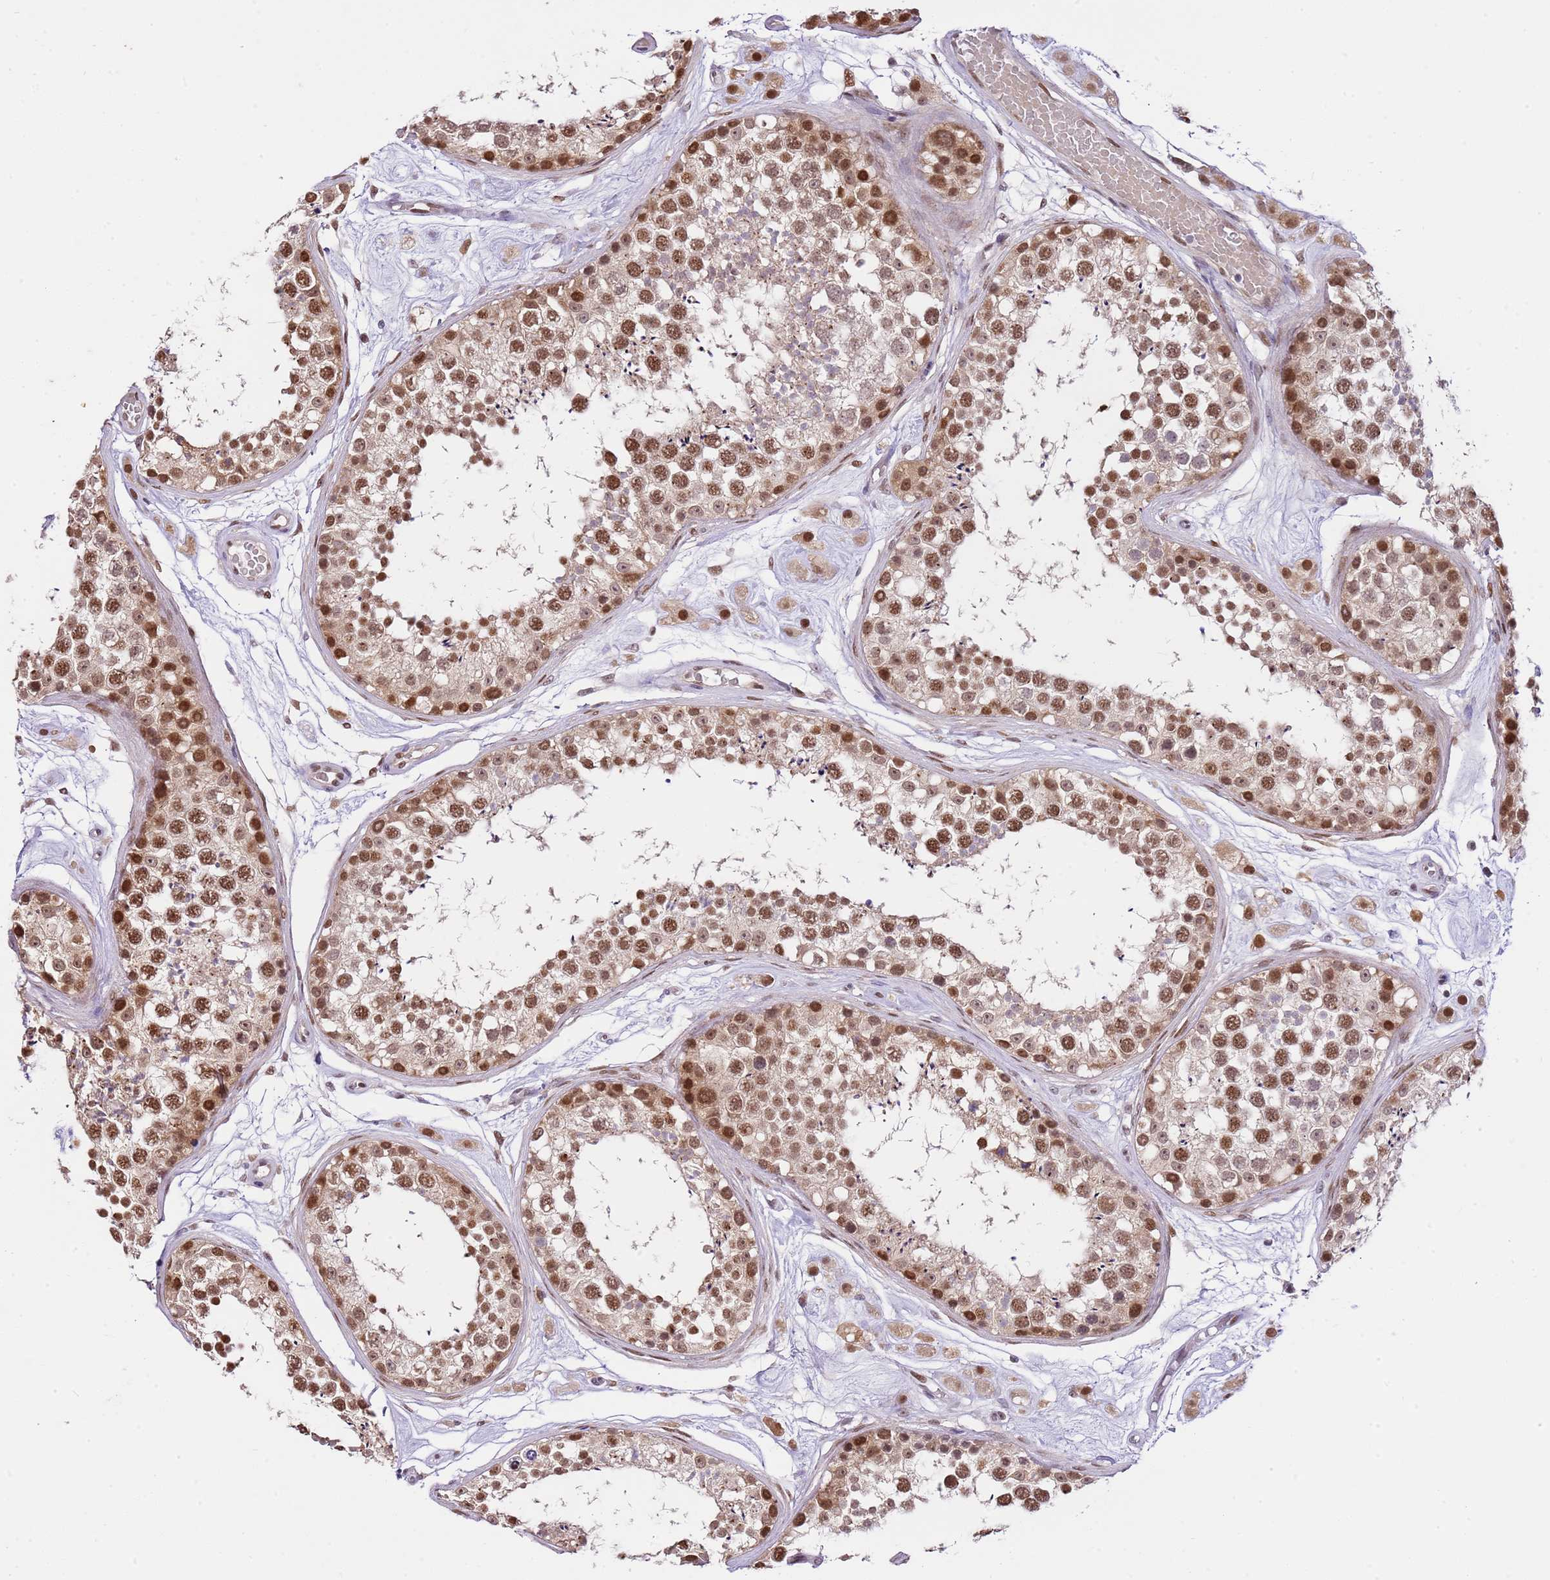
{"staining": {"intensity": "moderate", "quantity": ">75%", "location": "nuclear"}, "tissue": "testis", "cell_type": "Cells in seminiferous ducts", "image_type": "normal", "snomed": [{"axis": "morphology", "description": "Normal tissue, NOS"}, {"axis": "topography", "description": "Testis"}], "caption": "Approximately >75% of cells in seminiferous ducts in unremarkable testis exhibit moderate nuclear protein expression as visualized by brown immunohistochemical staining.", "gene": "RFK", "patient": {"sex": "male", "age": 25}}